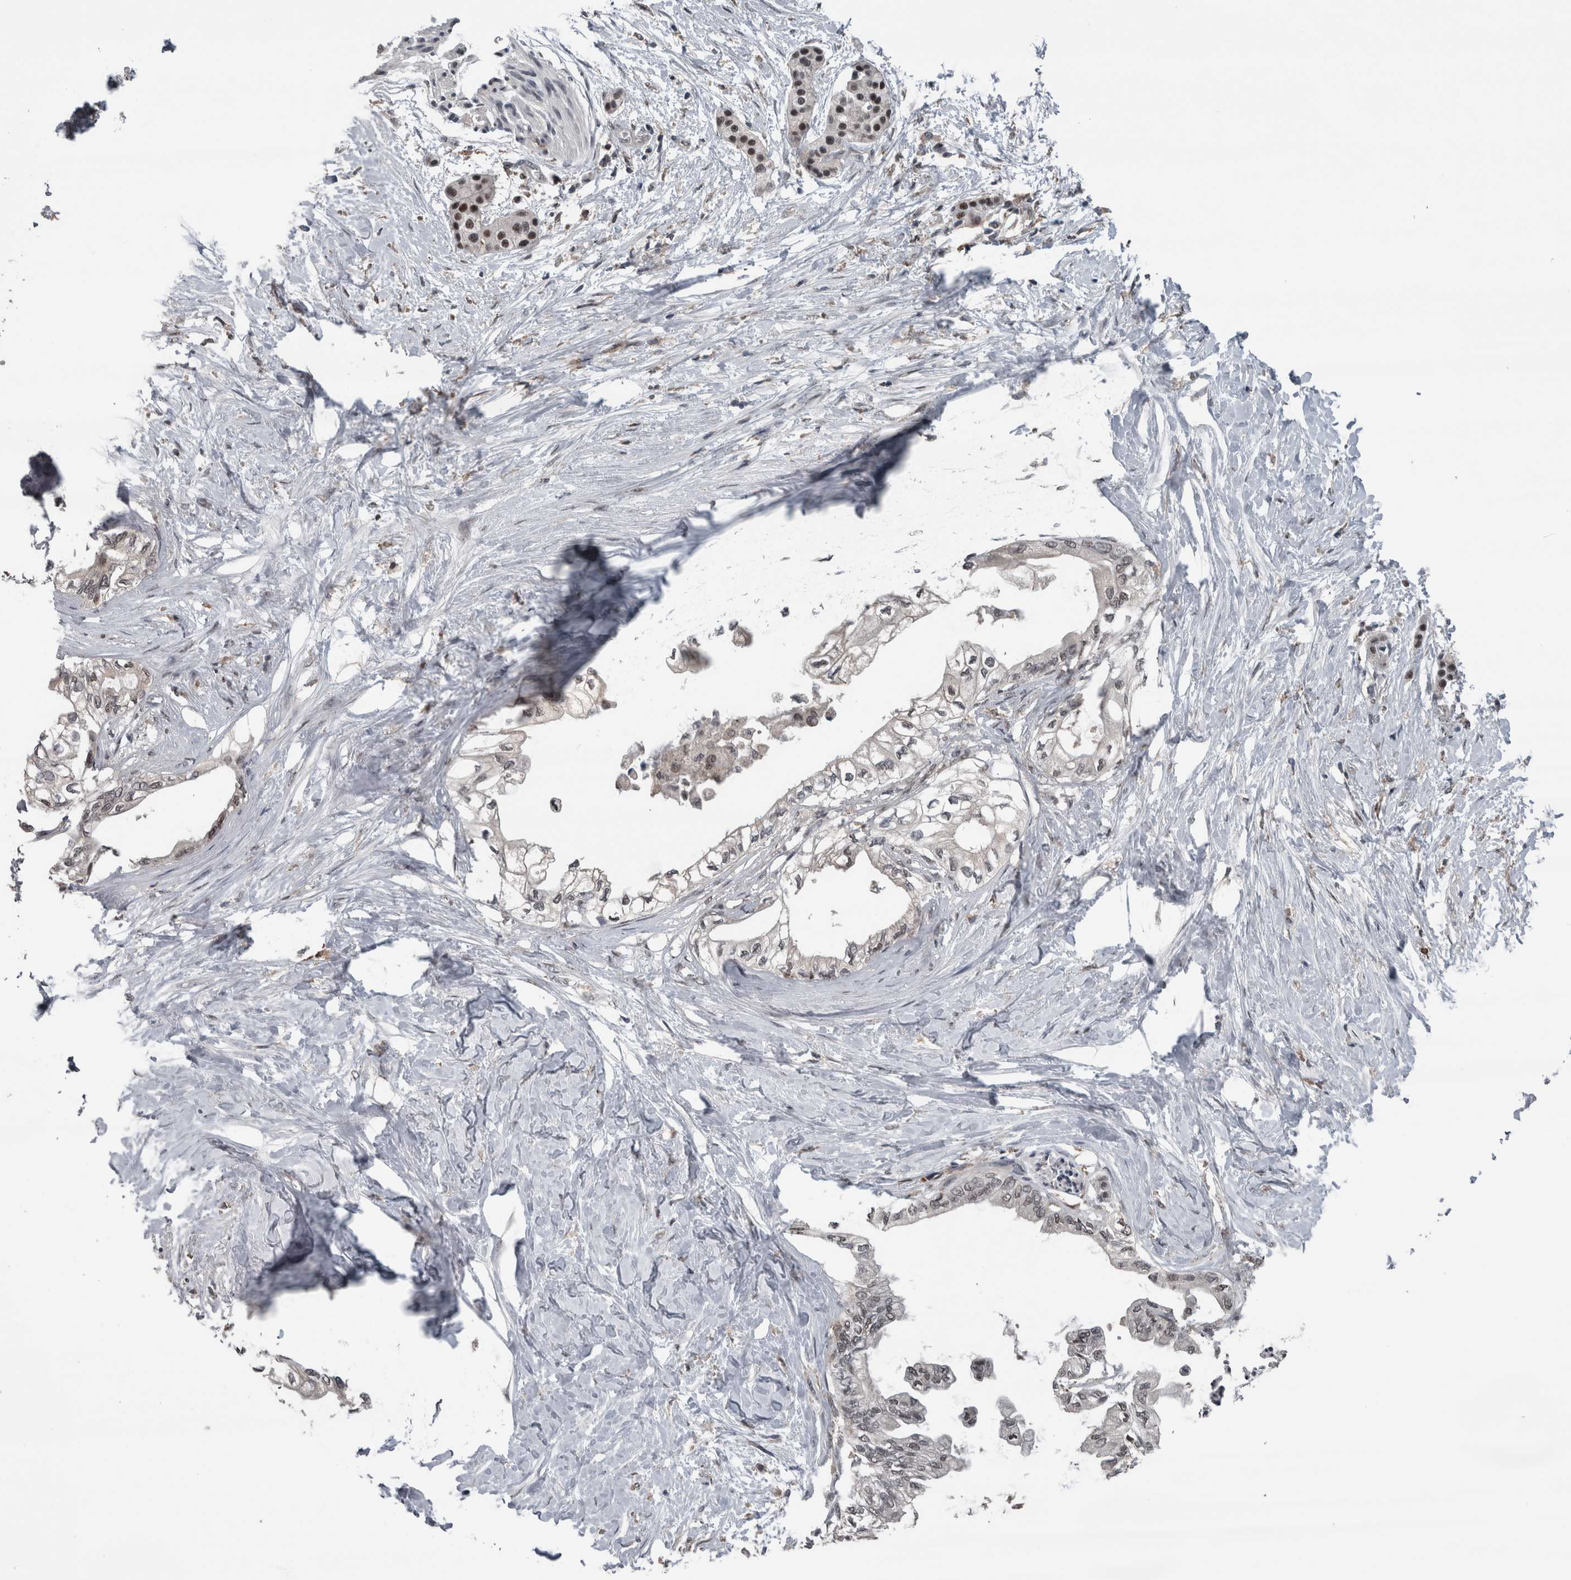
{"staining": {"intensity": "weak", "quantity": "<25%", "location": "nuclear"}, "tissue": "pancreatic cancer", "cell_type": "Tumor cells", "image_type": "cancer", "snomed": [{"axis": "morphology", "description": "Normal tissue, NOS"}, {"axis": "morphology", "description": "Adenocarcinoma, NOS"}, {"axis": "topography", "description": "Pancreas"}, {"axis": "topography", "description": "Duodenum"}], "caption": "Immunohistochemical staining of human pancreatic adenocarcinoma shows no significant staining in tumor cells.", "gene": "ZBTB21", "patient": {"sex": "female", "age": 60}}